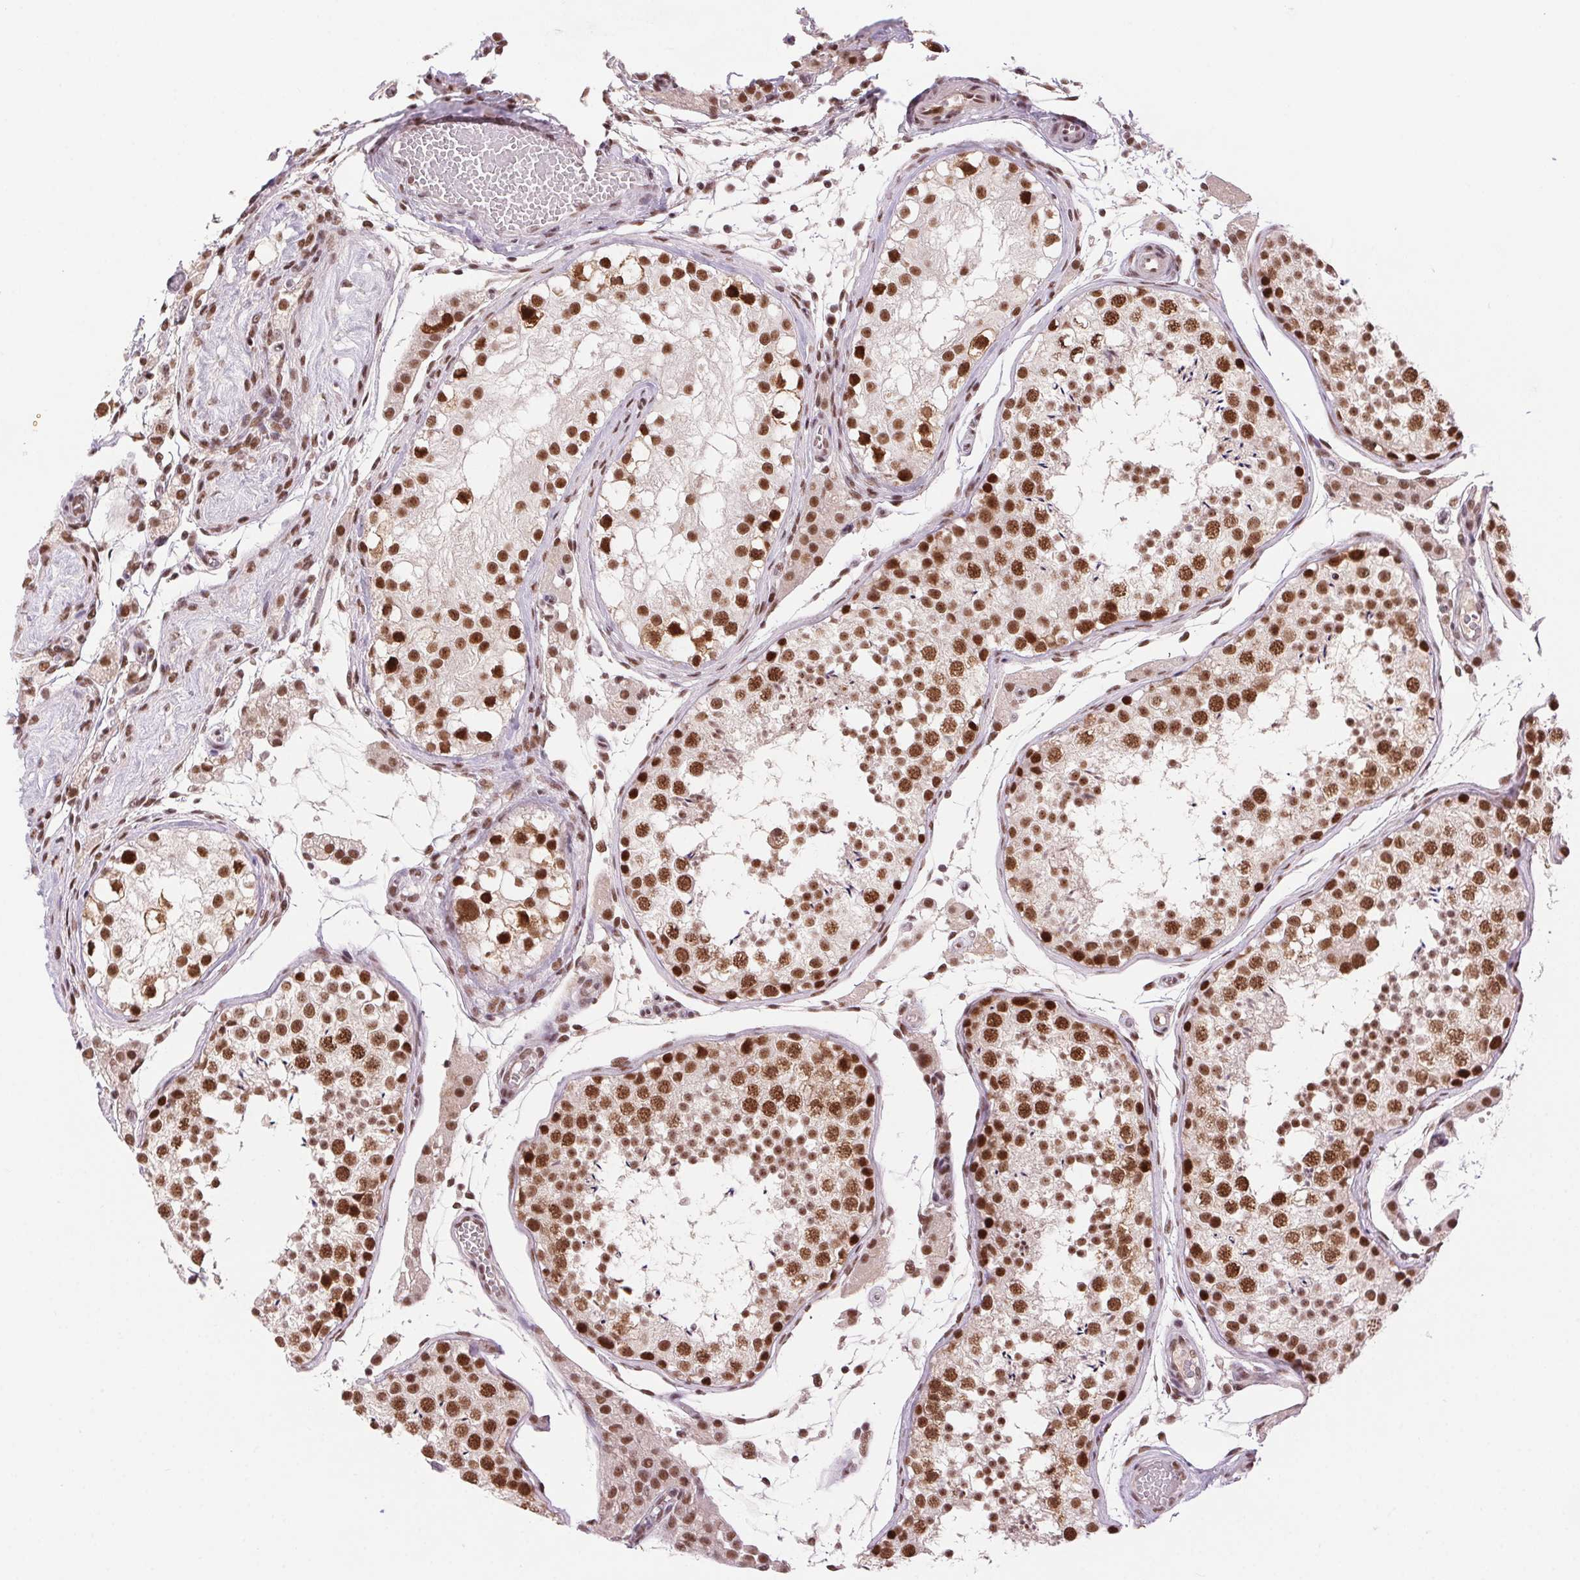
{"staining": {"intensity": "strong", "quantity": ">75%", "location": "nuclear"}, "tissue": "testis", "cell_type": "Cells in seminiferous ducts", "image_type": "normal", "snomed": [{"axis": "morphology", "description": "Normal tissue, NOS"}, {"axis": "morphology", "description": "Seminoma, NOS"}, {"axis": "topography", "description": "Testis"}], "caption": "Immunohistochemistry (IHC) (DAB) staining of normal human testis exhibits strong nuclear protein expression in approximately >75% of cells in seminiferous ducts.", "gene": "CD2BP2", "patient": {"sex": "male", "age": 29}}